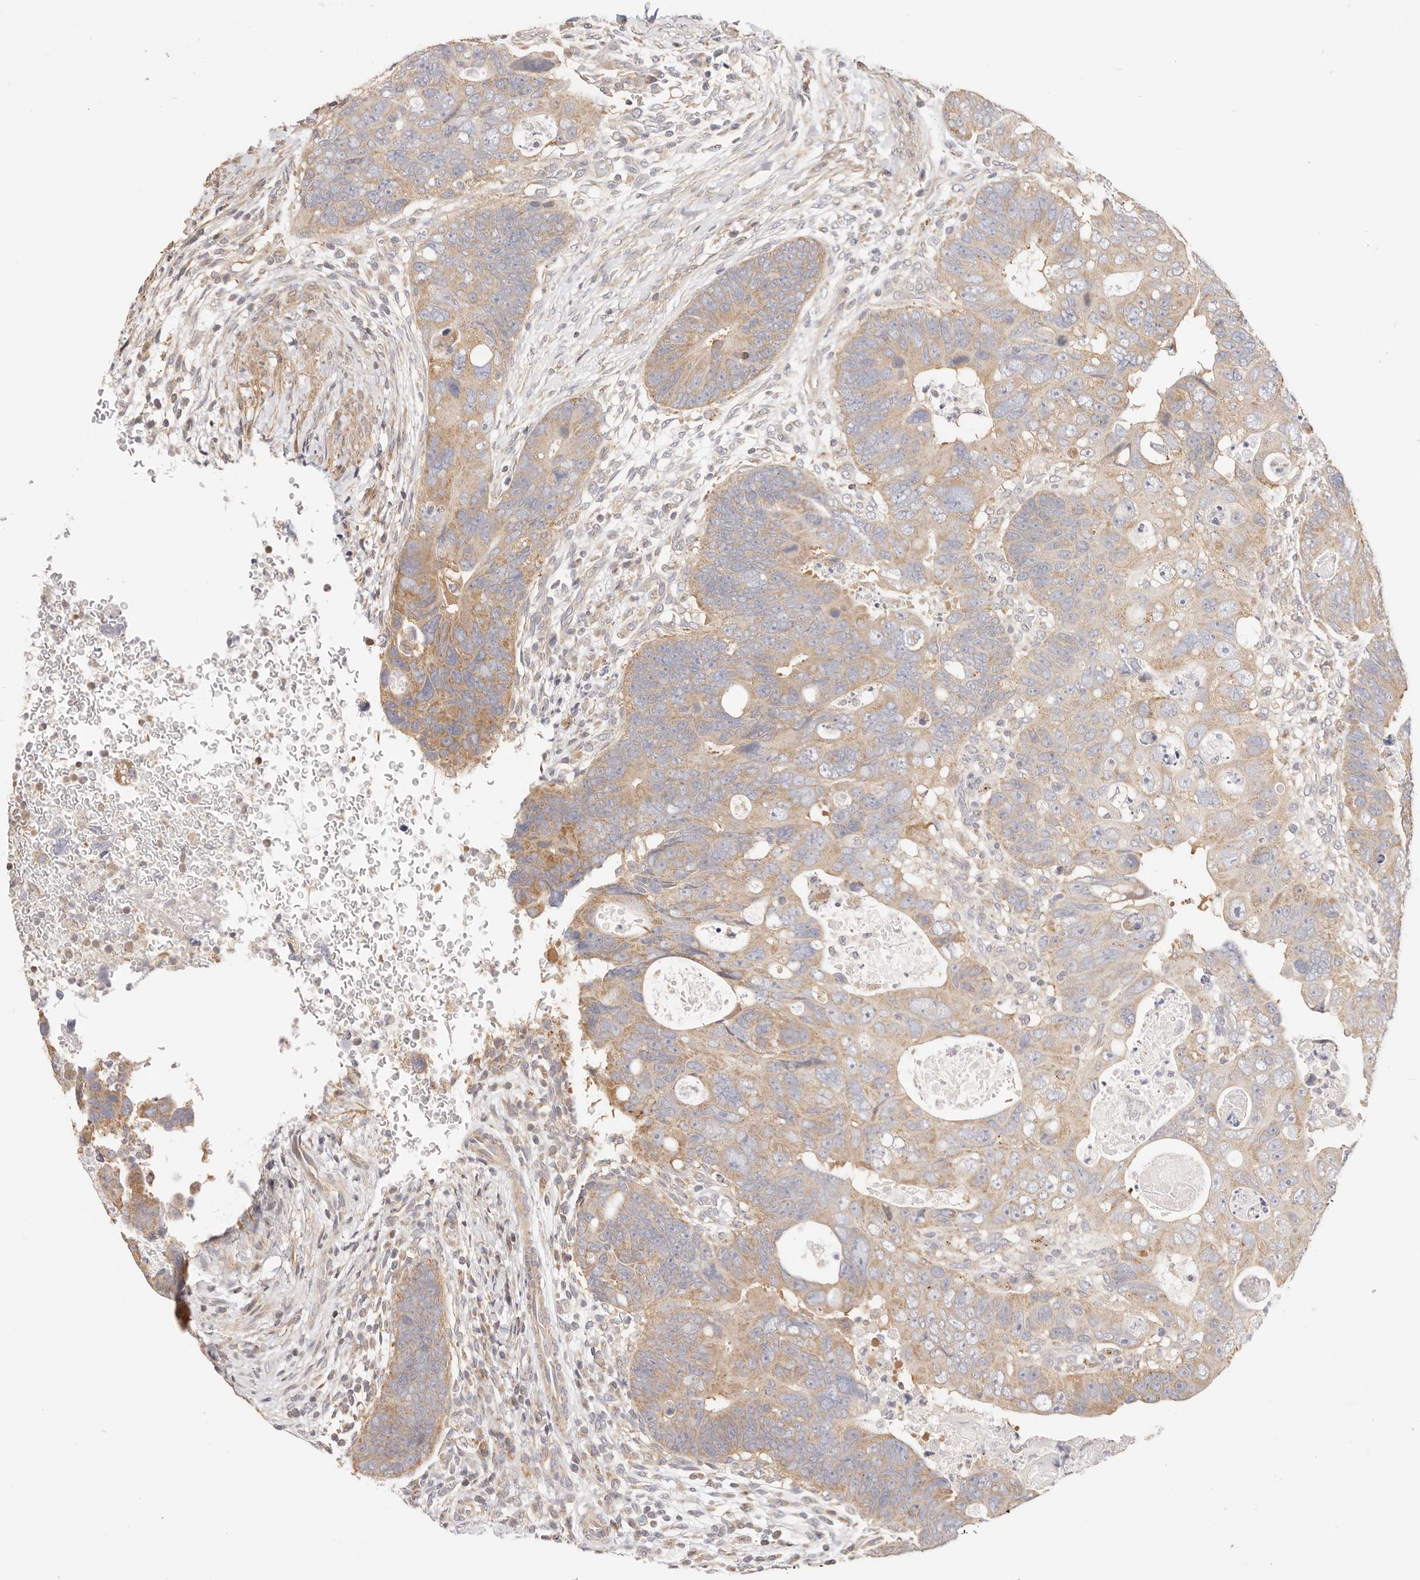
{"staining": {"intensity": "moderate", "quantity": ">75%", "location": "cytoplasmic/membranous"}, "tissue": "colorectal cancer", "cell_type": "Tumor cells", "image_type": "cancer", "snomed": [{"axis": "morphology", "description": "Adenocarcinoma, NOS"}, {"axis": "topography", "description": "Rectum"}], "caption": "Colorectal adenocarcinoma stained with a protein marker displays moderate staining in tumor cells.", "gene": "KCMF1", "patient": {"sex": "male", "age": 59}}